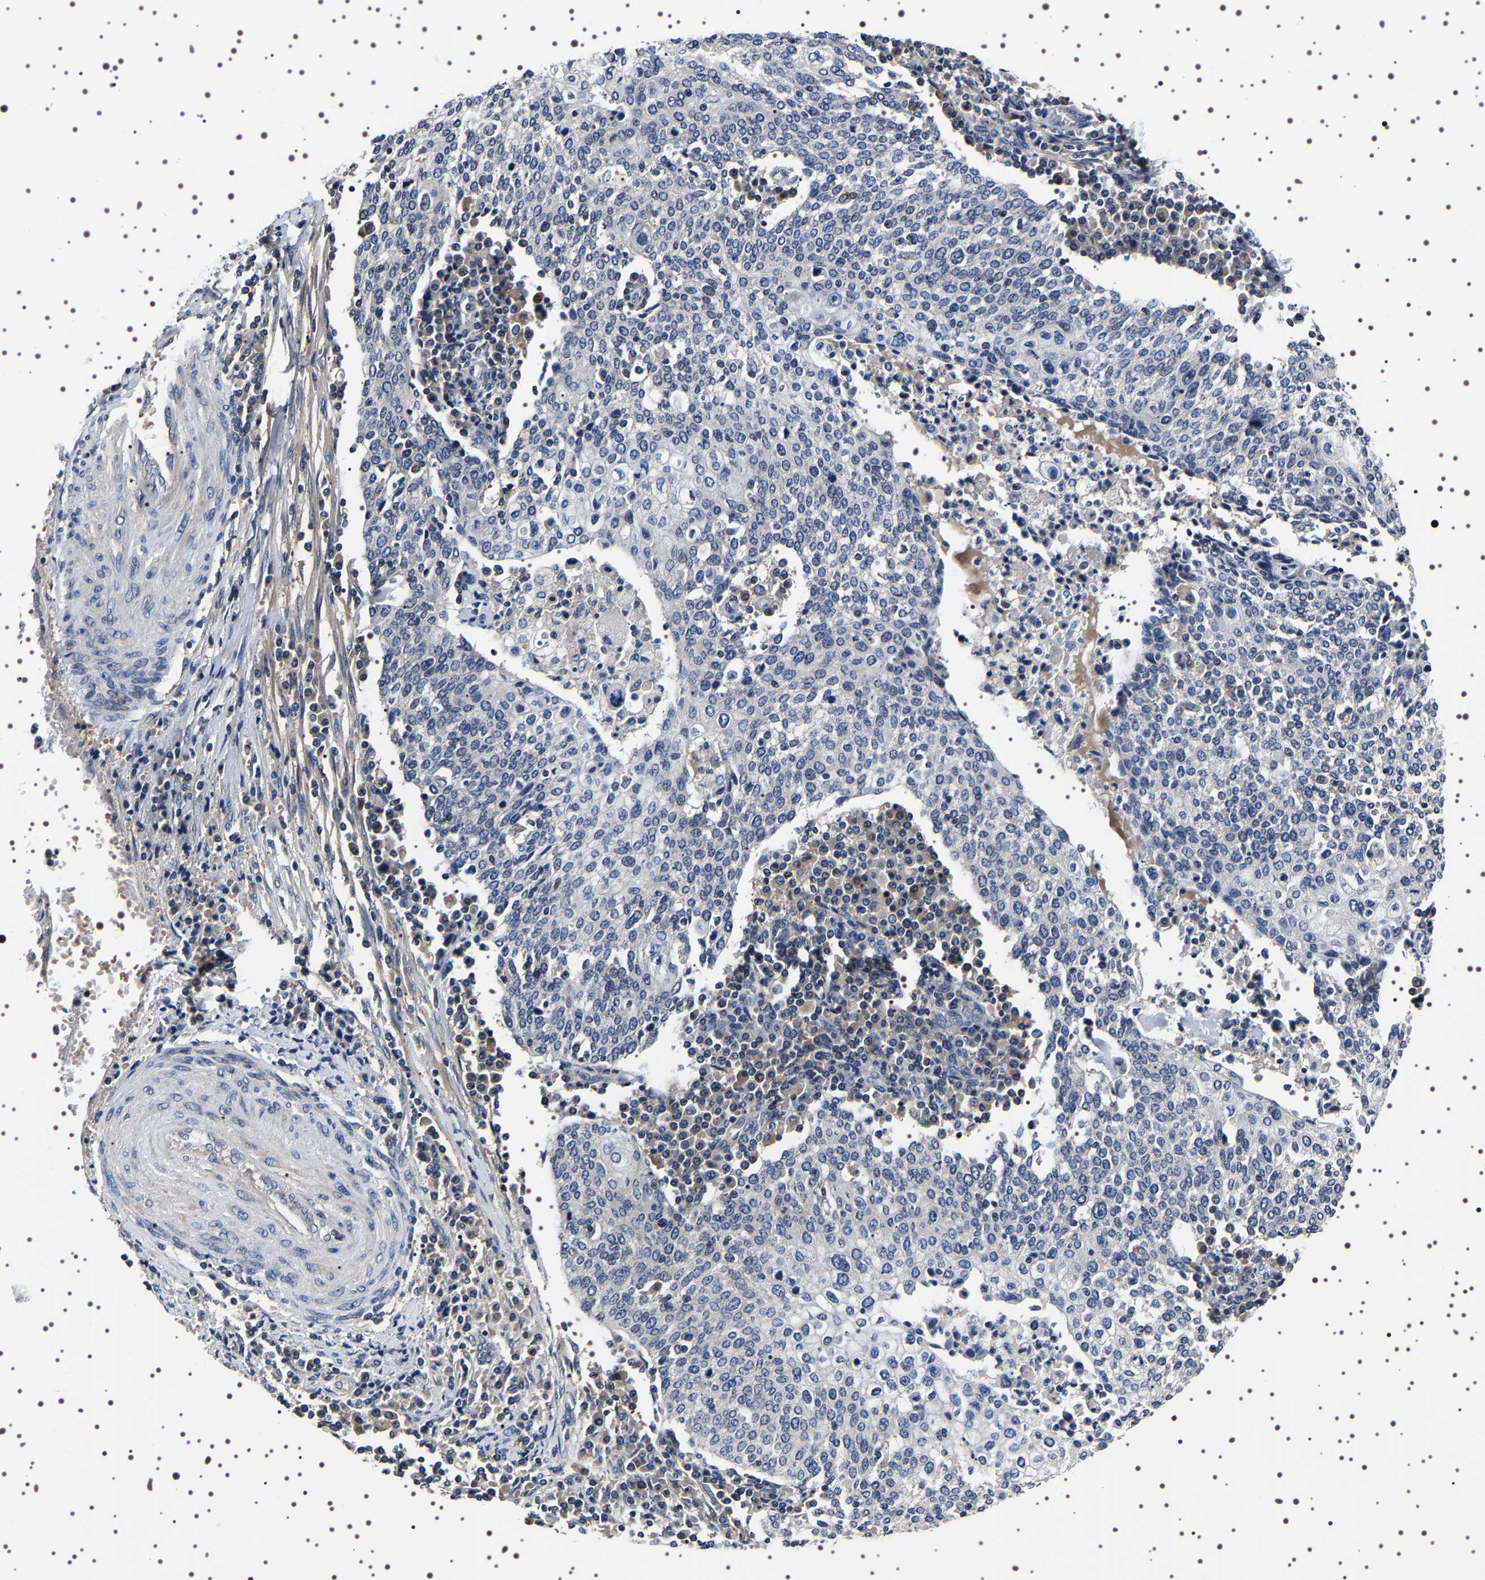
{"staining": {"intensity": "negative", "quantity": "none", "location": "none"}, "tissue": "cervical cancer", "cell_type": "Tumor cells", "image_type": "cancer", "snomed": [{"axis": "morphology", "description": "Squamous cell carcinoma, NOS"}, {"axis": "topography", "description": "Cervix"}], "caption": "DAB (3,3'-diaminobenzidine) immunohistochemical staining of cervical cancer displays no significant positivity in tumor cells.", "gene": "TARBP1", "patient": {"sex": "female", "age": 40}}